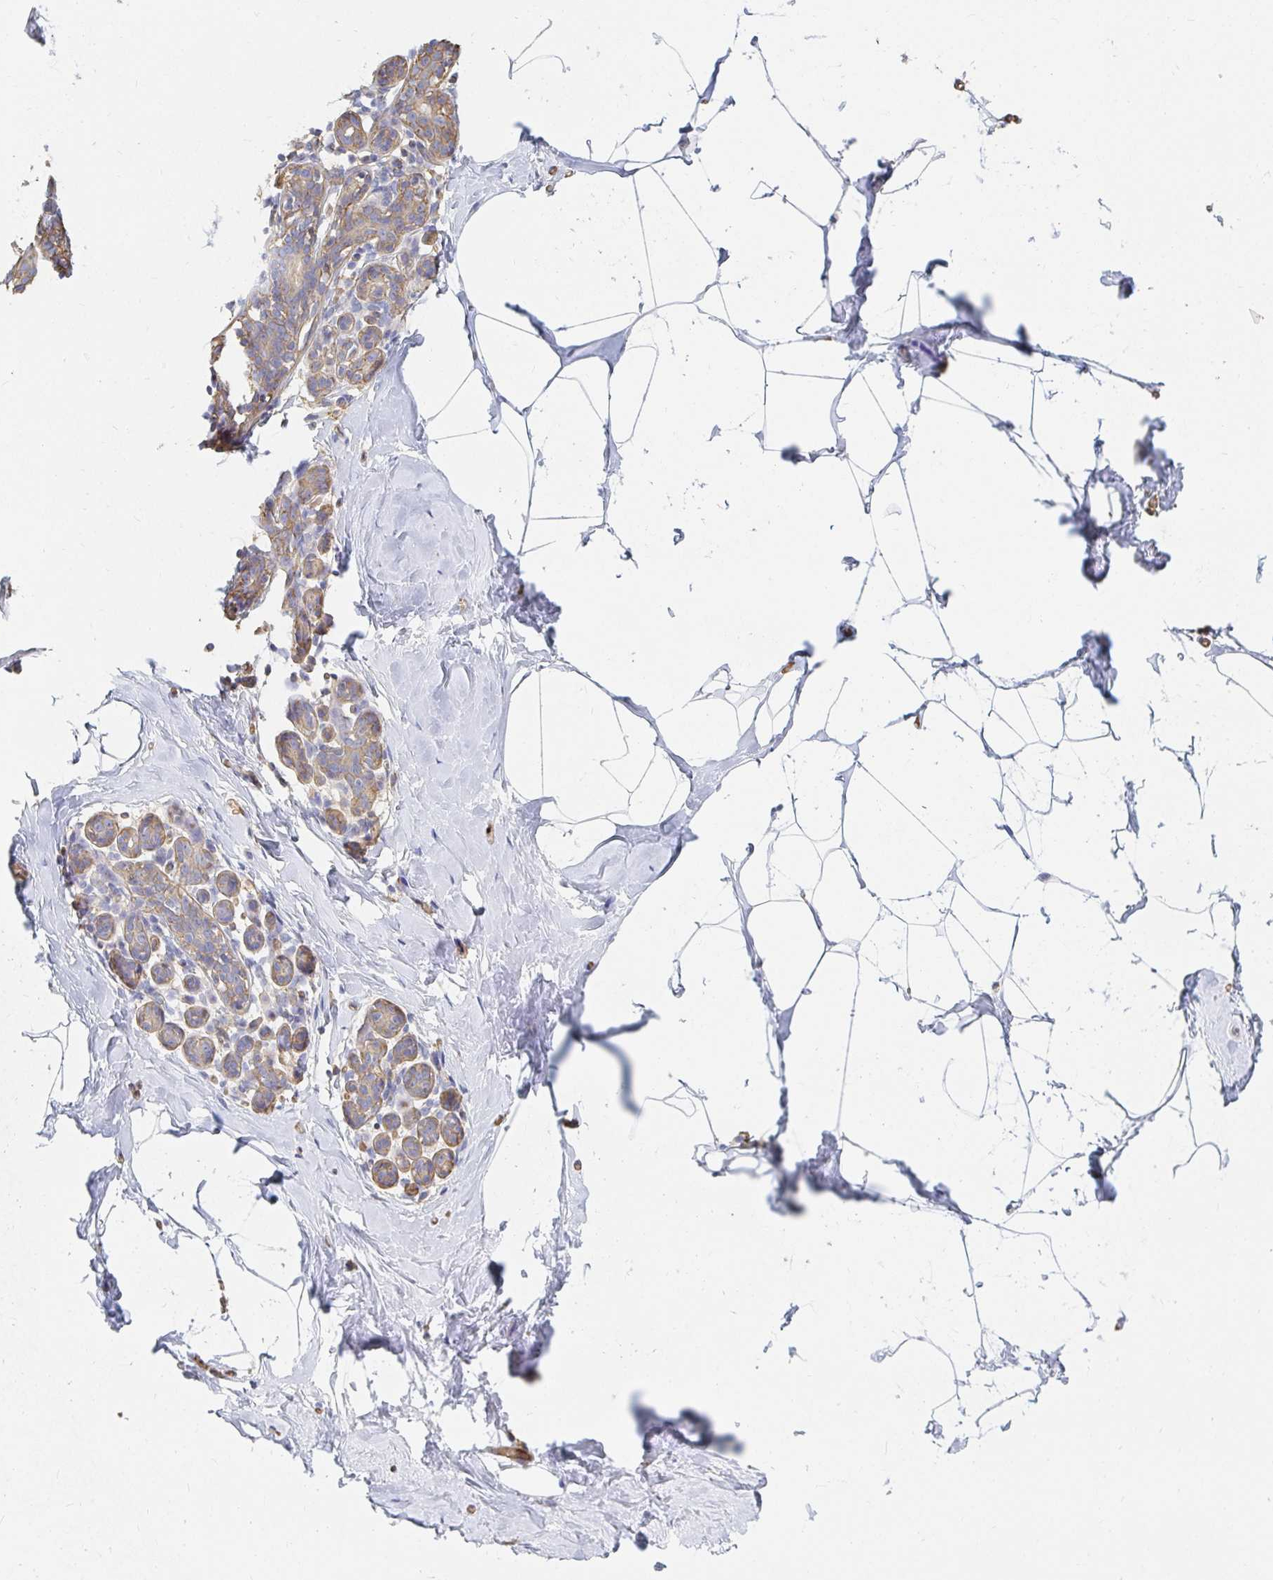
{"staining": {"intensity": "negative", "quantity": "none", "location": "none"}, "tissue": "breast", "cell_type": "Adipocytes", "image_type": "normal", "snomed": [{"axis": "morphology", "description": "Normal tissue, NOS"}, {"axis": "topography", "description": "Breast"}], "caption": "Breast stained for a protein using immunohistochemistry (IHC) displays no expression adipocytes.", "gene": "TSPAN19", "patient": {"sex": "female", "age": 32}}